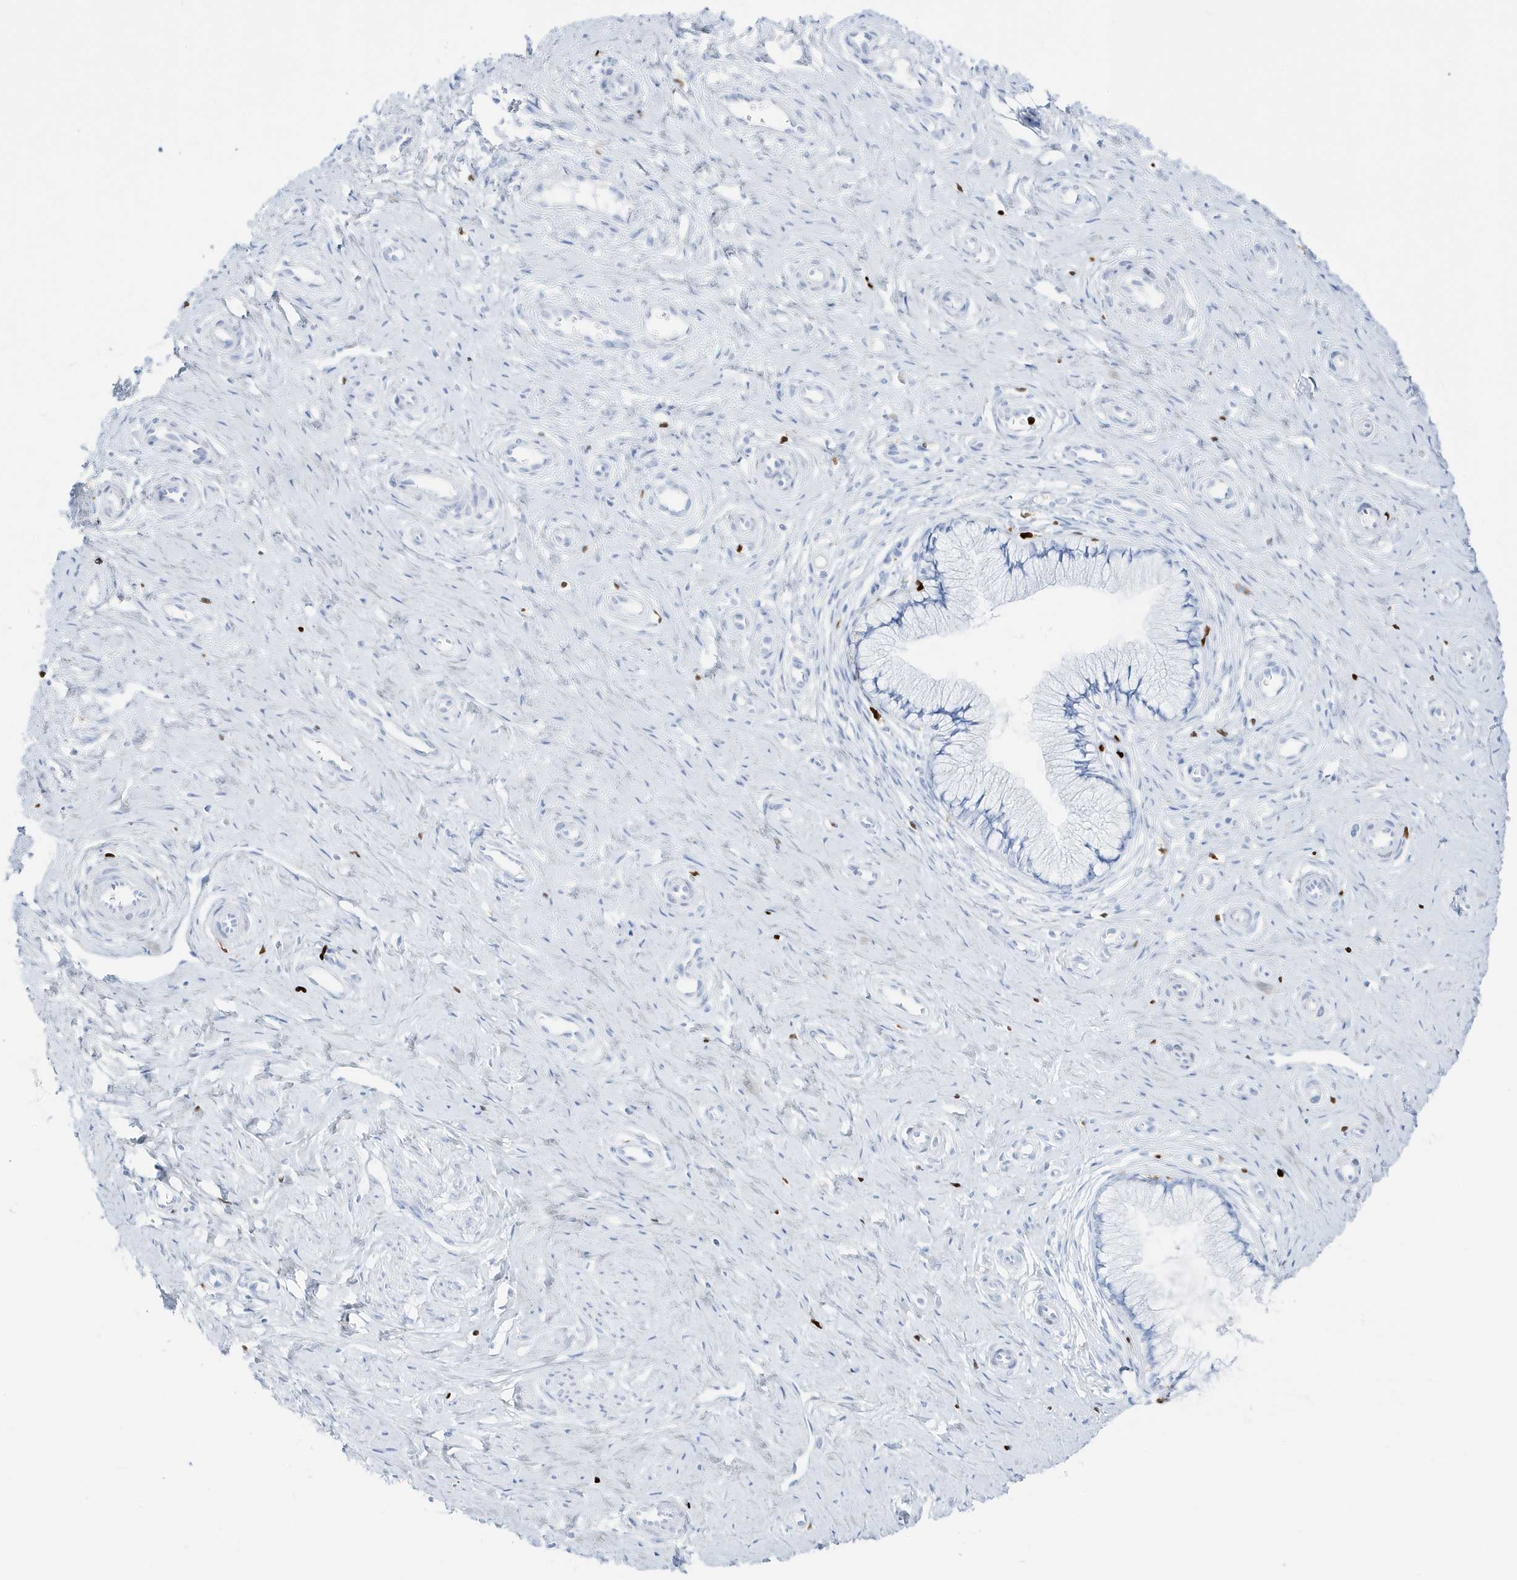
{"staining": {"intensity": "negative", "quantity": "none", "location": "none"}, "tissue": "cervix", "cell_type": "Glandular cells", "image_type": "normal", "snomed": [{"axis": "morphology", "description": "Normal tissue, NOS"}, {"axis": "topography", "description": "Cervix"}], "caption": "IHC of unremarkable human cervix demonstrates no staining in glandular cells. (DAB (3,3'-diaminobenzidine) IHC, high magnification).", "gene": "MNDA", "patient": {"sex": "female", "age": 36}}